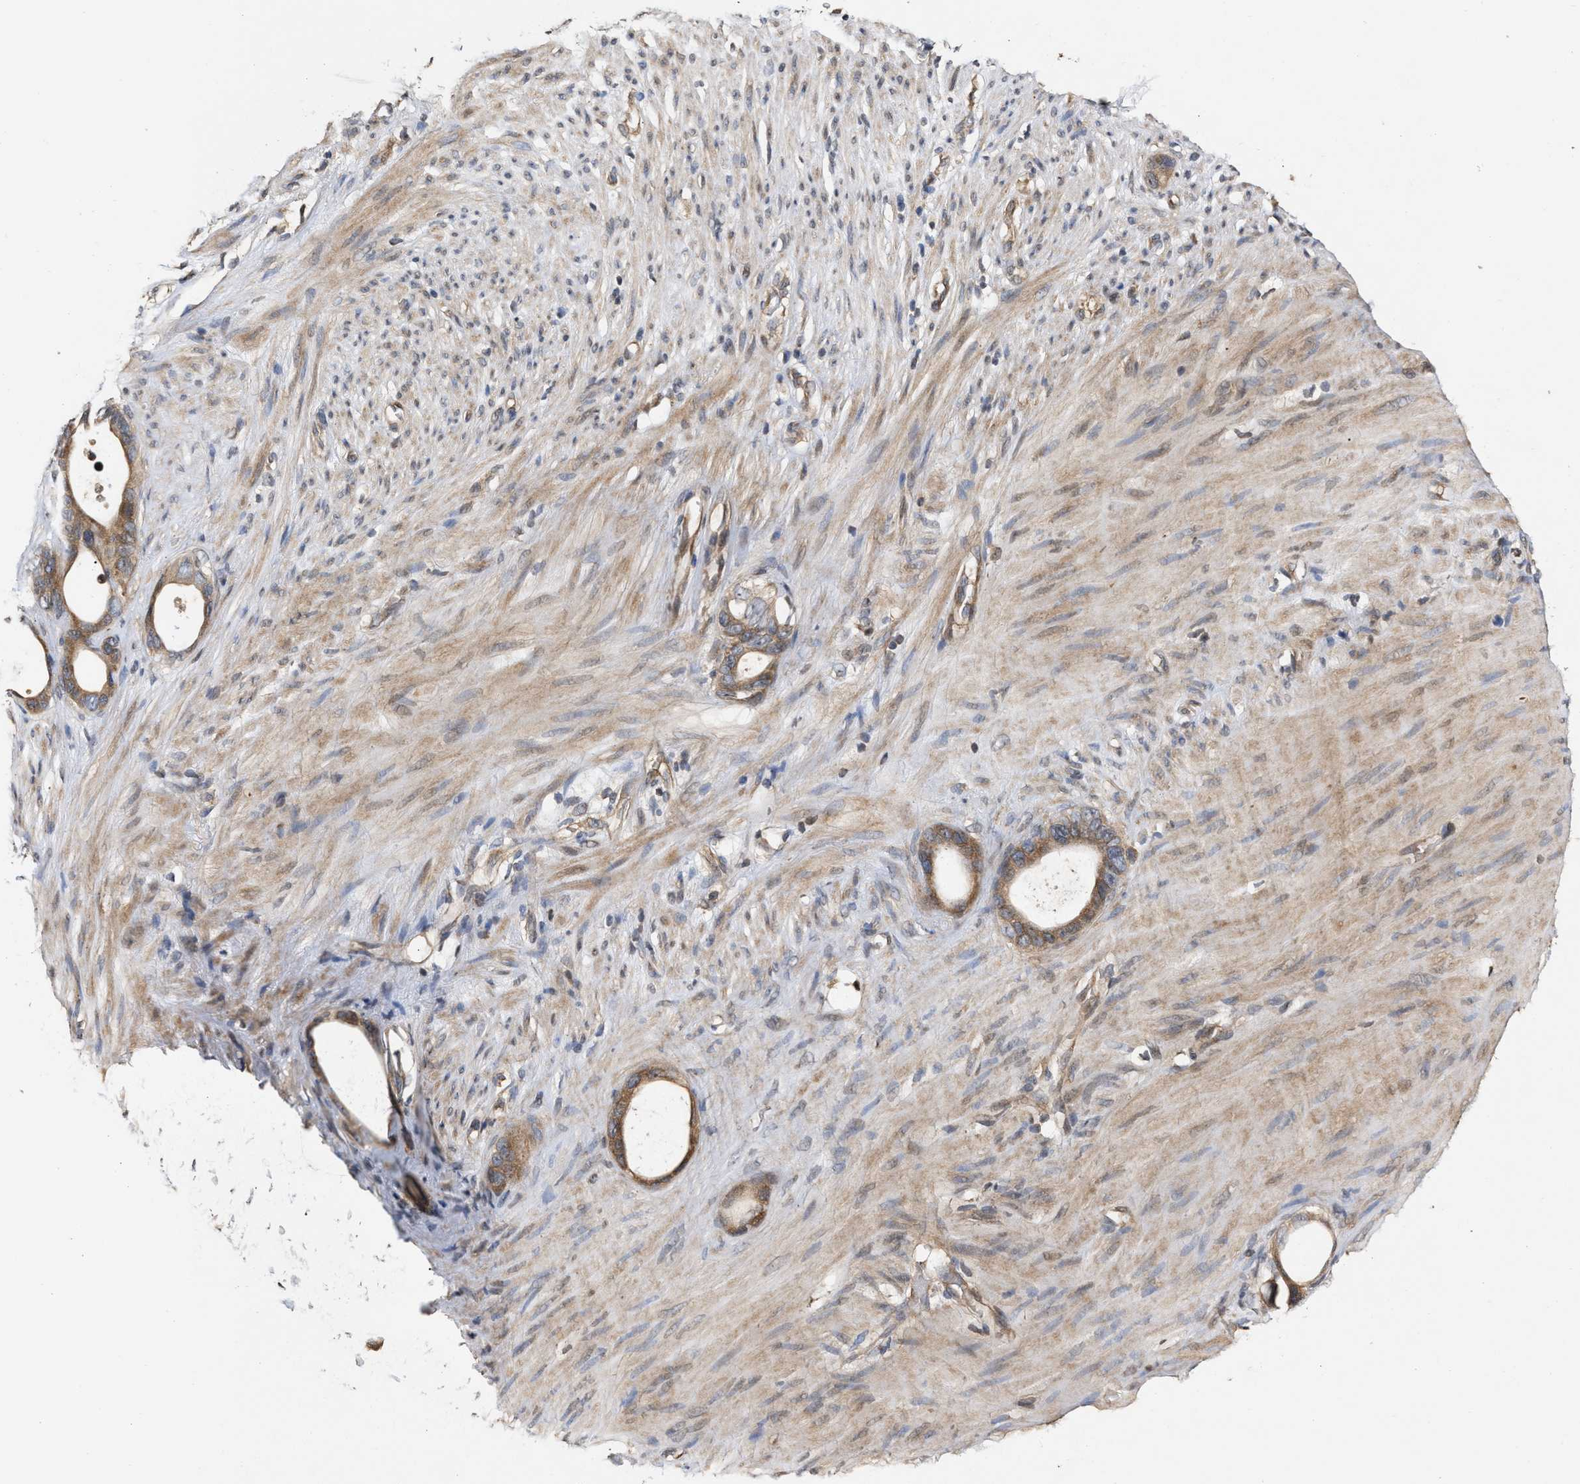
{"staining": {"intensity": "moderate", "quantity": ">75%", "location": "cytoplasmic/membranous"}, "tissue": "stomach cancer", "cell_type": "Tumor cells", "image_type": "cancer", "snomed": [{"axis": "morphology", "description": "Adenocarcinoma, NOS"}, {"axis": "topography", "description": "Stomach"}], "caption": "Immunohistochemical staining of stomach cancer (adenocarcinoma) displays medium levels of moderate cytoplasmic/membranous protein positivity in about >75% of tumor cells.", "gene": "SAR1A", "patient": {"sex": "female", "age": 75}}